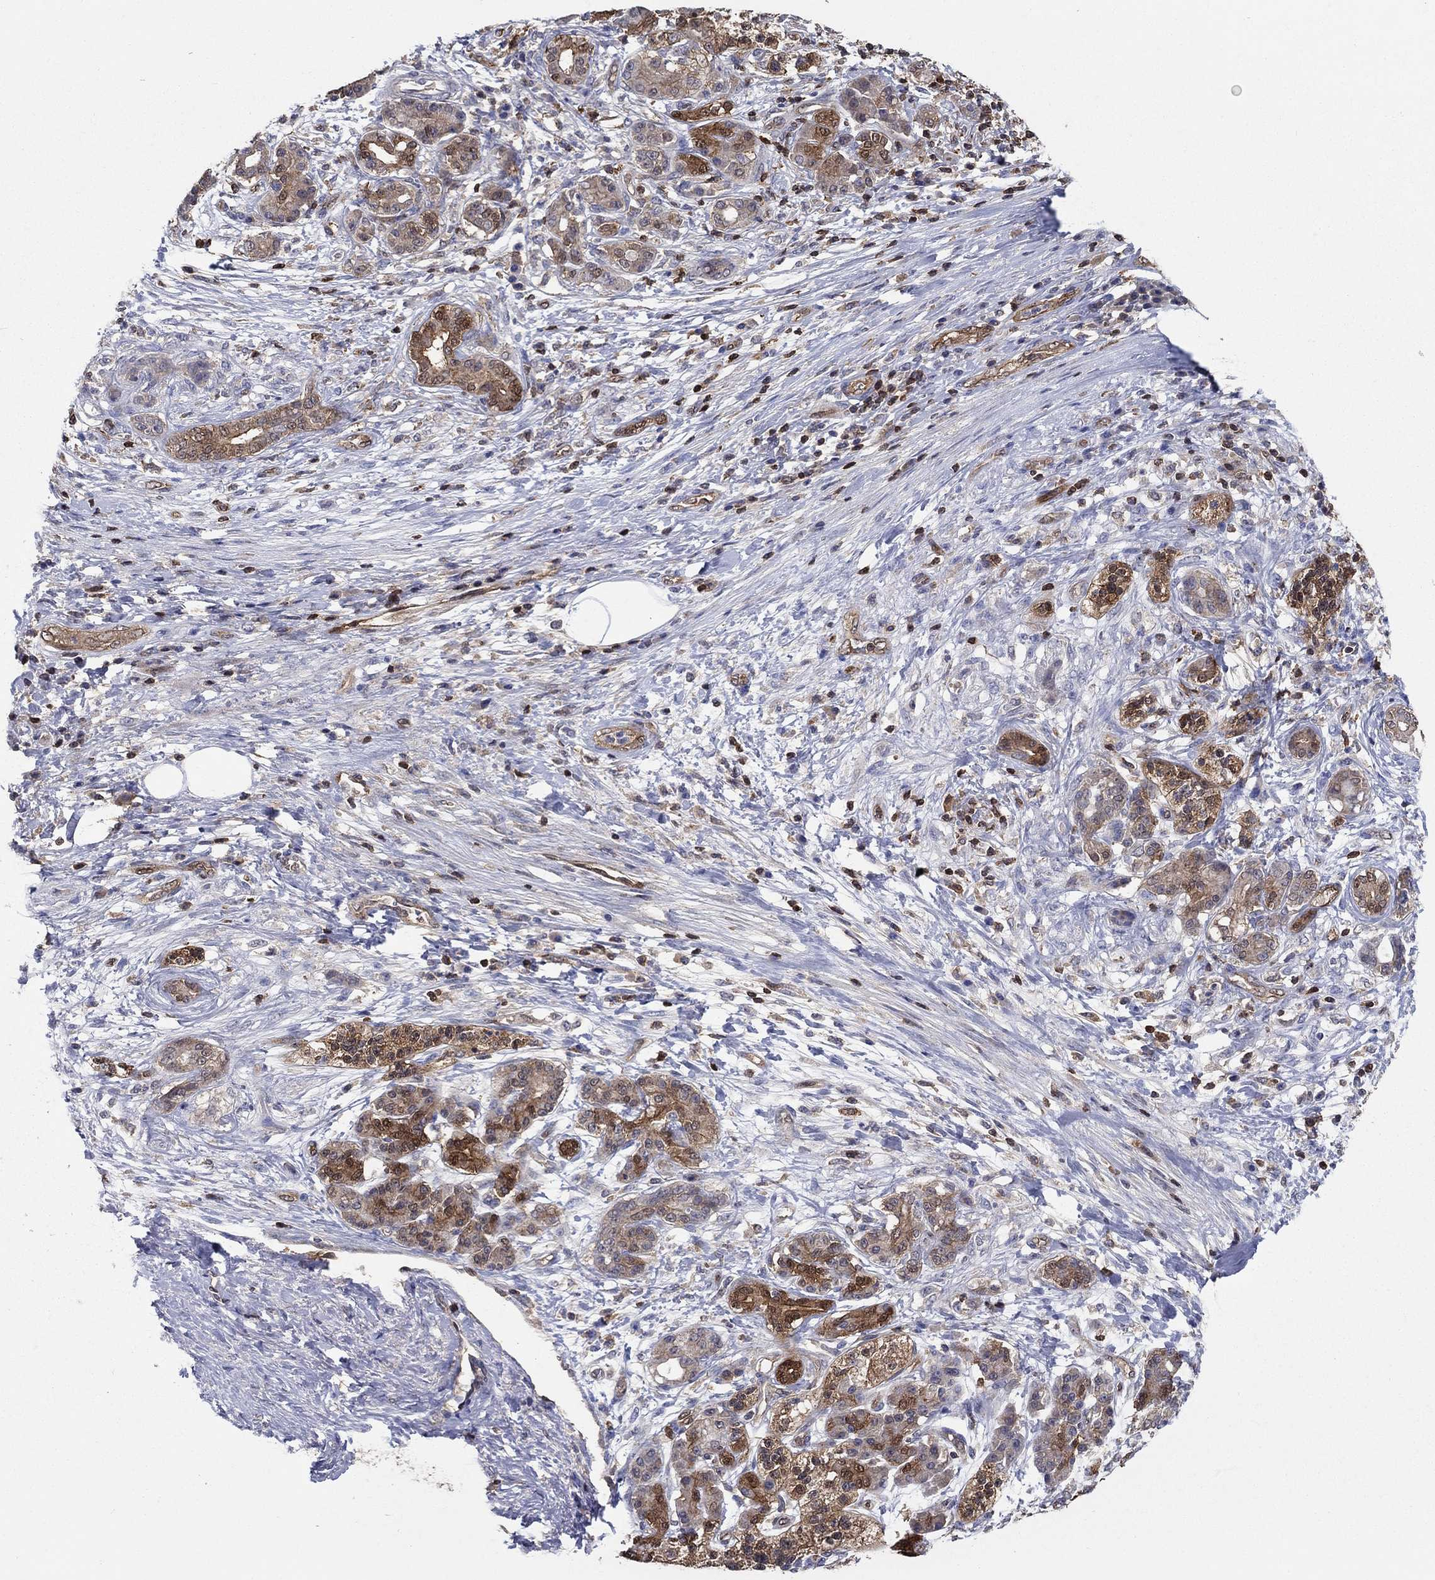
{"staining": {"intensity": "strong", "quantity": "25%-75%", "location": "cytoplasmic/membranous"}, "tissue": "pancreatic cancer", "cell_type": "Tumor cells", "image_type": "cancer", "snomed": [{"axis": "morphology", "description": "Adenocarcinoma, NOS"}, {"axis": "topography", "description": "Pancreas"}], "caption": "A brown stain shows strong cytoplasmic/membranous staining of a protein in human pancreatic cancer tumor cells.", "gene": "AGFG2", "patient": {"sex": "female", "age": 73}}